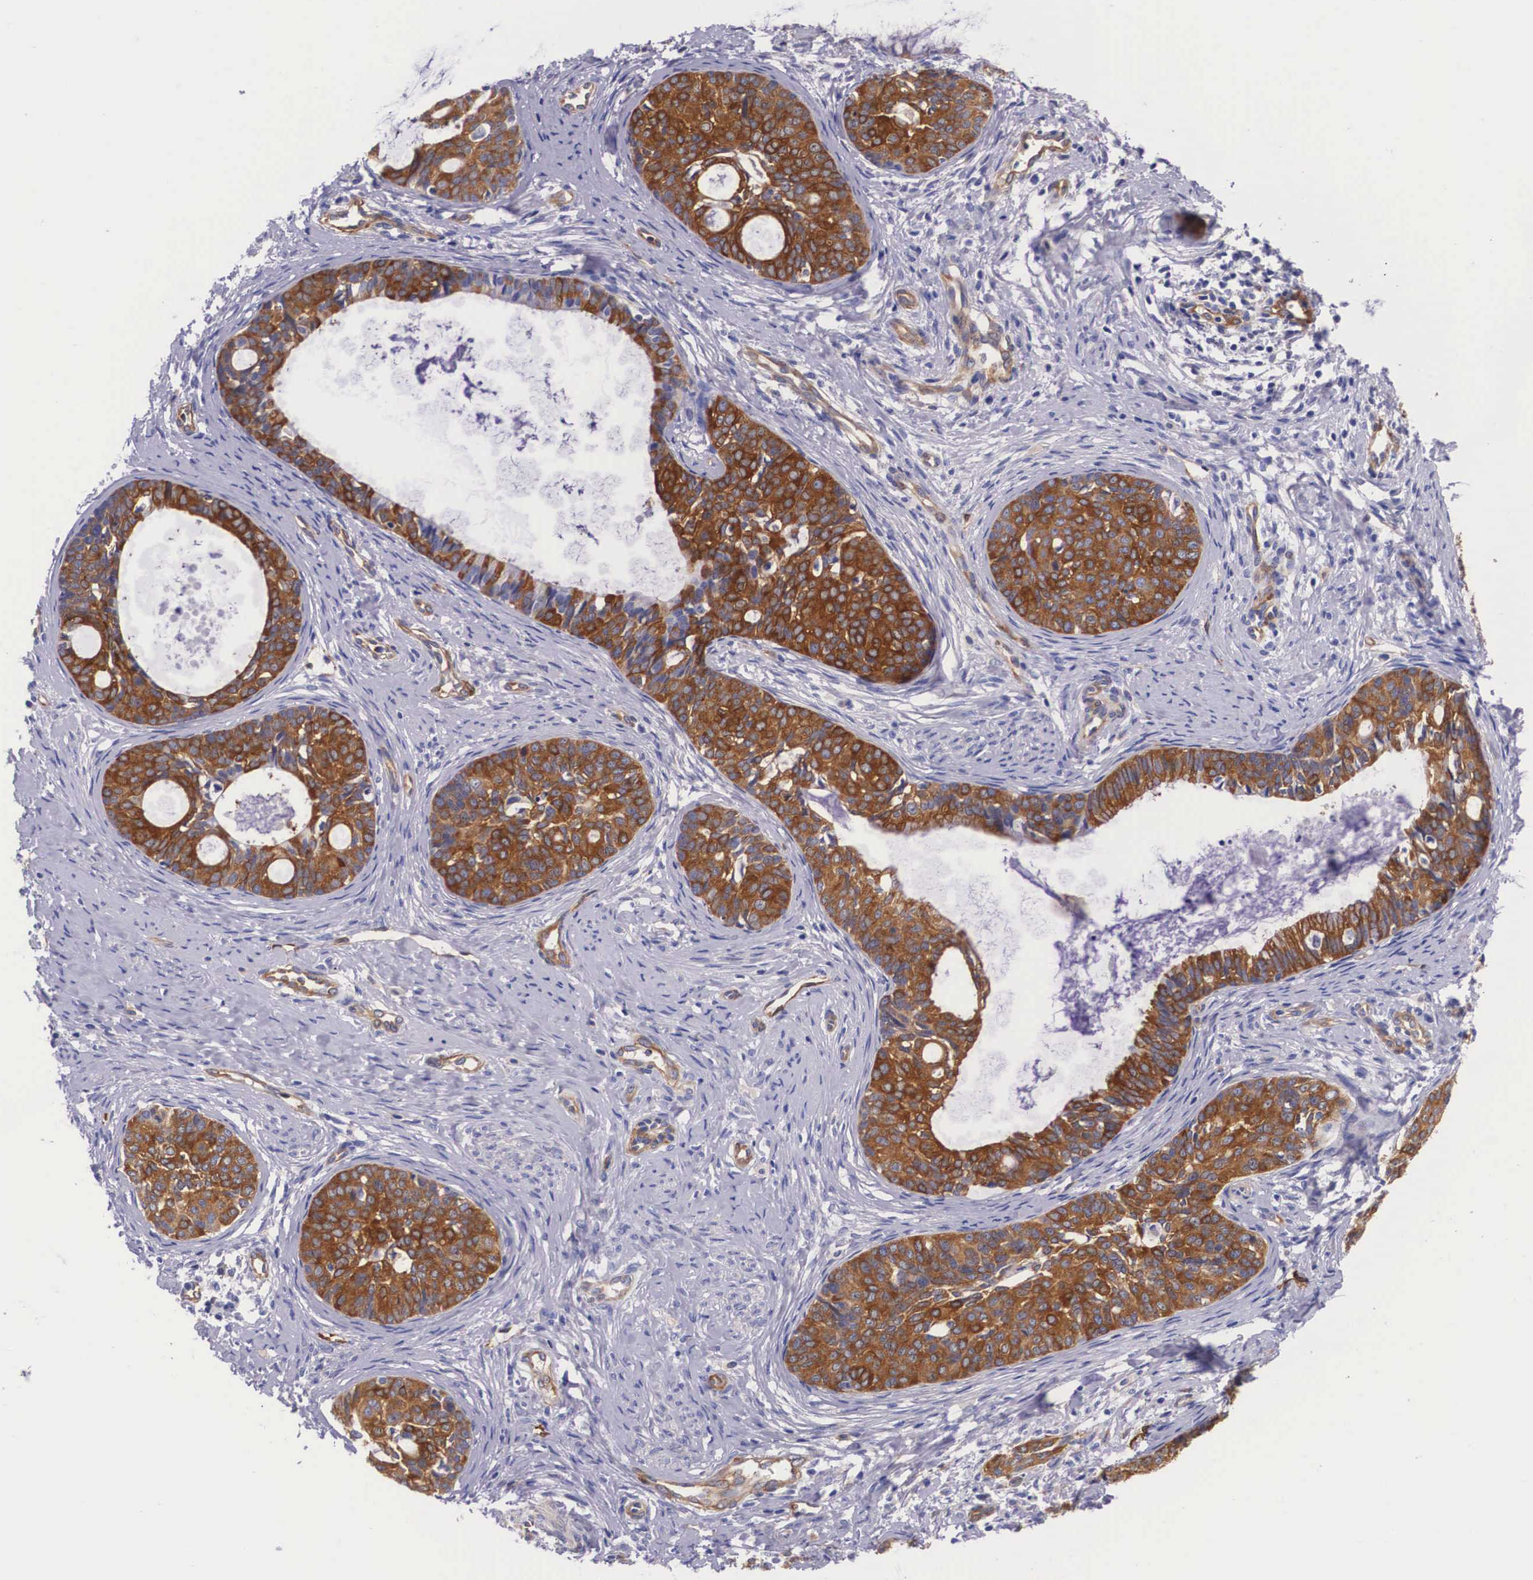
{"staining": {"intensity": "strong", "quantity": ">75%", "location": "cytoplasmic/membranous"}, "tissue": "cervical cancer", "cell_type": "Tumor cells", "image_type": "cancer", "snomed": [{"axis": "morphology", "description": "Squamous cell carcinoma, NOS"}, {"axis": "topography", "description": "Cervix"}], "caption": "The immunohistochemical stain labels strong cytoplasmic/membranous expression in tumor cells of cervical cancer (squamous cell carcinoma) tissue.", "gene": "BCAR1", "patient": {"sex": "female", "age": 34}}